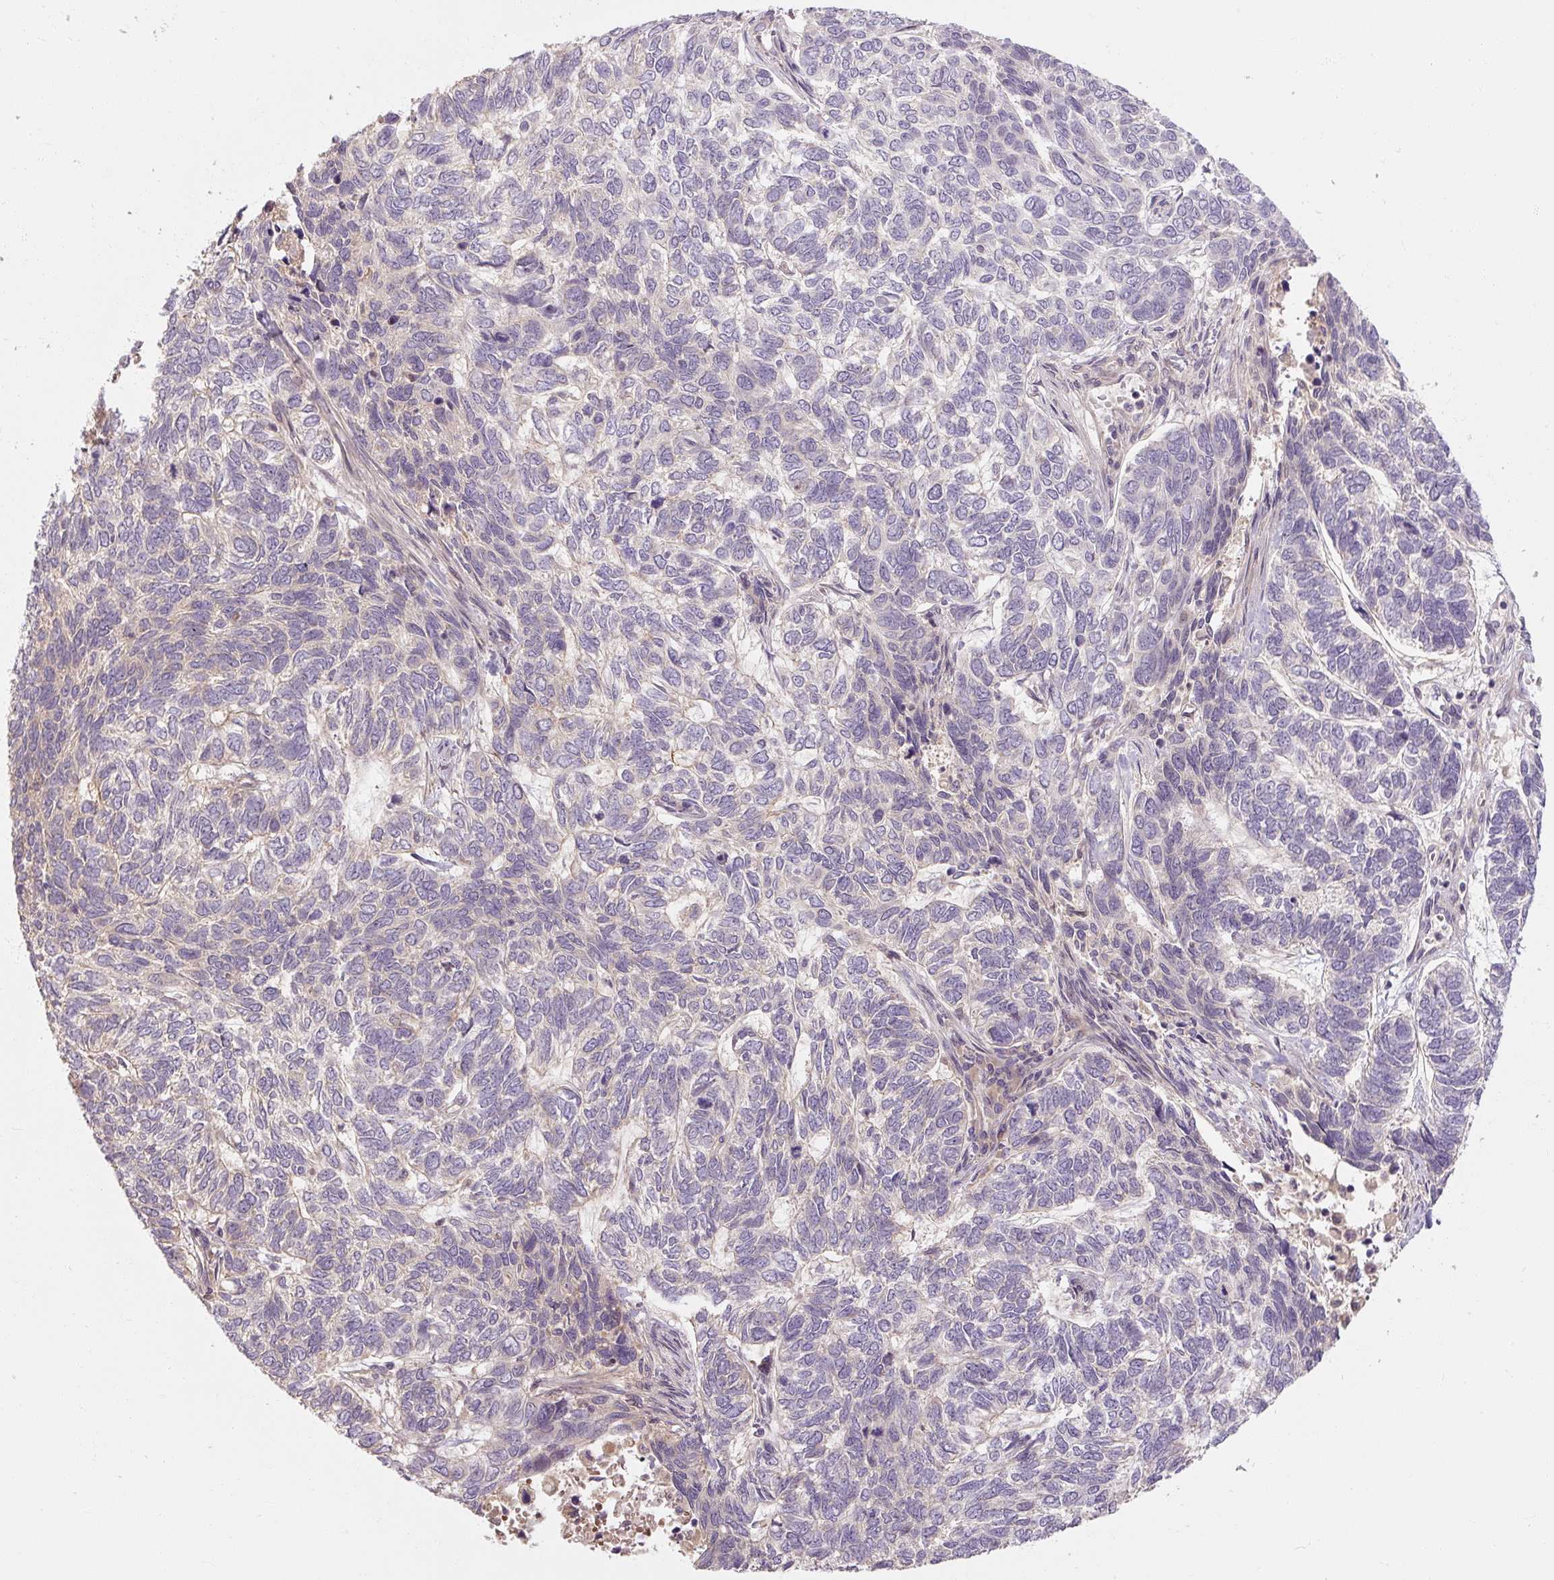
{"staining": {"intensity": "negative", "quantity": "none", "location": "none"}, "tissue": "skin cancer", "cell_type": "Tumor cells", "image_type": "cancer", "snomed": [{"axis": "morphology", "description": "Basal cell carcinoma"}, {"axis": "topography", "description": "Skin"}], "caption": "High magnification brightfield microscopy of skin cancer stained with DAB (brown) and counterstained with hematoxylin (blue): tumor cells show no significant positivity.", "gene": "RB1CC1", "patient": {"sex": "female", "age": 65}}